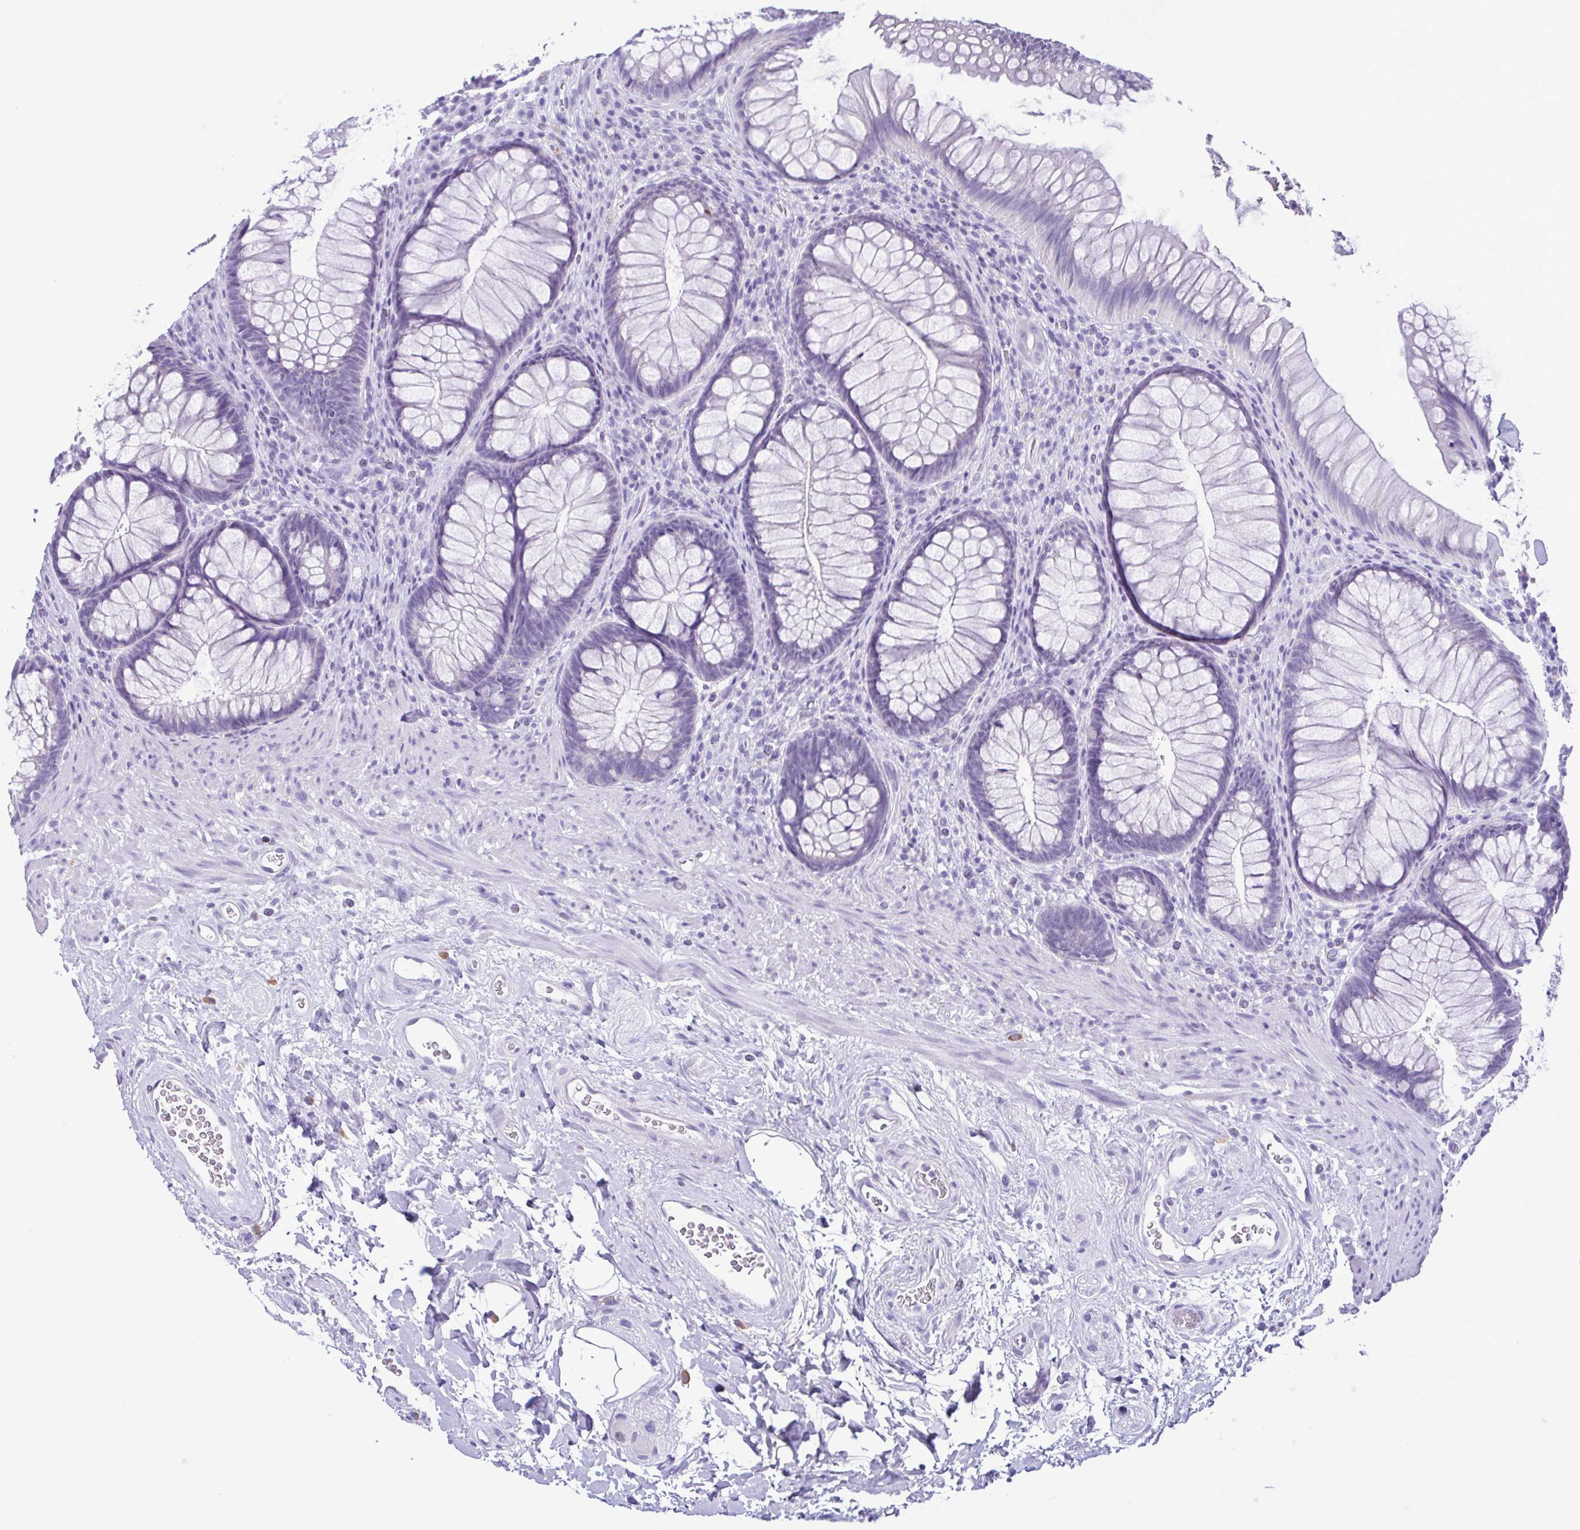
{"staining": {"intensity": "negative", "quantity": "none", "location": "none"}, "tissue": "rectum", "cell_type": "Glandular cells", "image_type": "normal", "snomed": [{"axis": "morphology", "description": "Normal tissue, NOS"}, {"axis": "topography", "description": "Smooth muscle"}, {"axis": "topography", "description": "Rectum"}], "caption": "Immunohistochemistry micrograph of benign rectum: rectum stained with DAB demonstrates no significant protein expression in glandular cells. (IHC, brightfield microscopy, high magnification).", "gene": "SPATA16", "patient": {"sex": "male", "age": 53}}